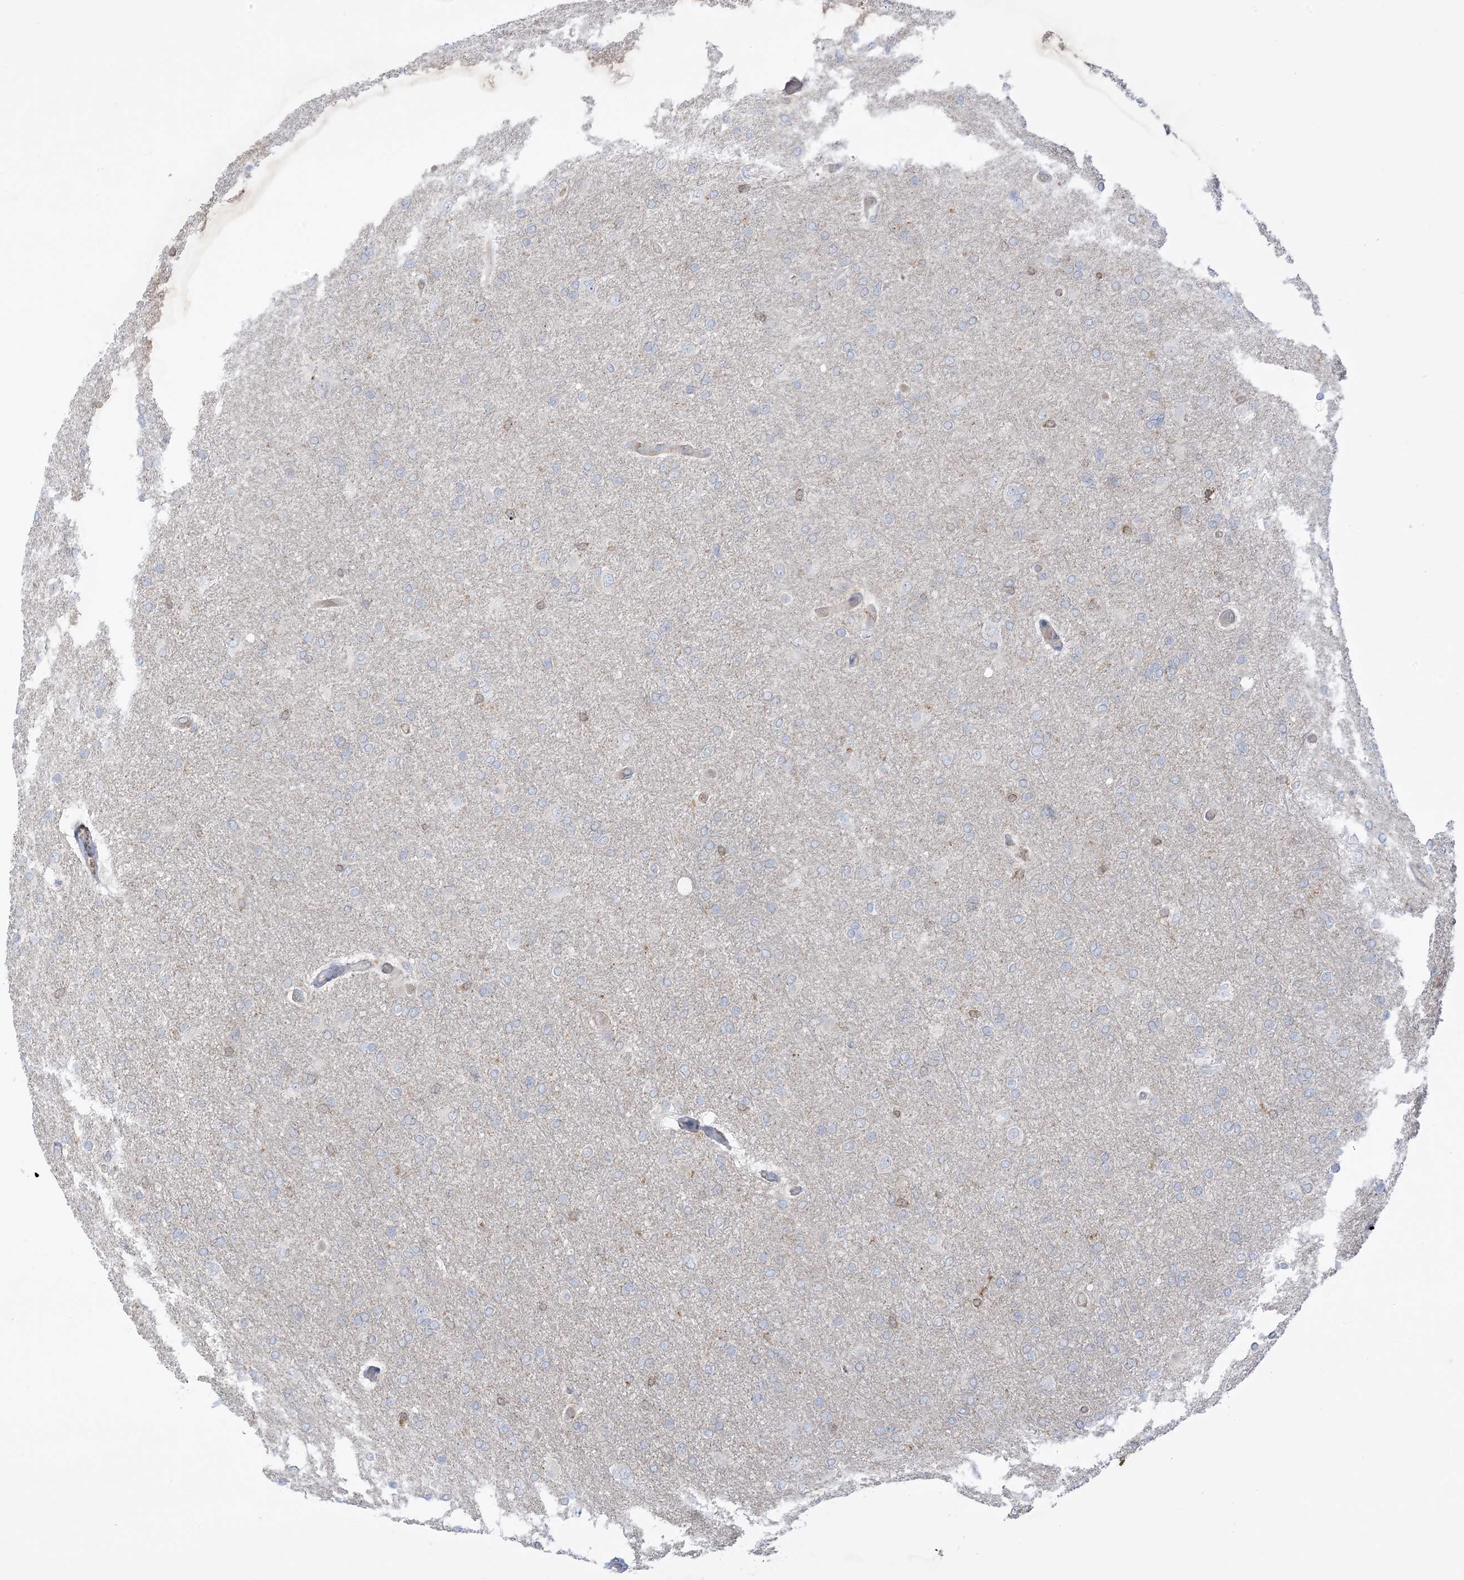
{"staining": {"intensity": "negative", "quantity": "none", "location": "none"}, "tissue": "glioma", "cell_type": "Tumor cells", "image_type": "cancer", "snomed": [{"axis": "morphology", "description": "Glioma, malignant, High grade"}, {"axis": "topography", "description": "Cerebral cortex"}], "caption": "DAB (3,3'-diaminobenzidine) immunohistochemical staining of glioma exhibits no significant positivity in tumor cells.", "gene": "ICMT", "patient": {"sex": "female", "age": 36}}